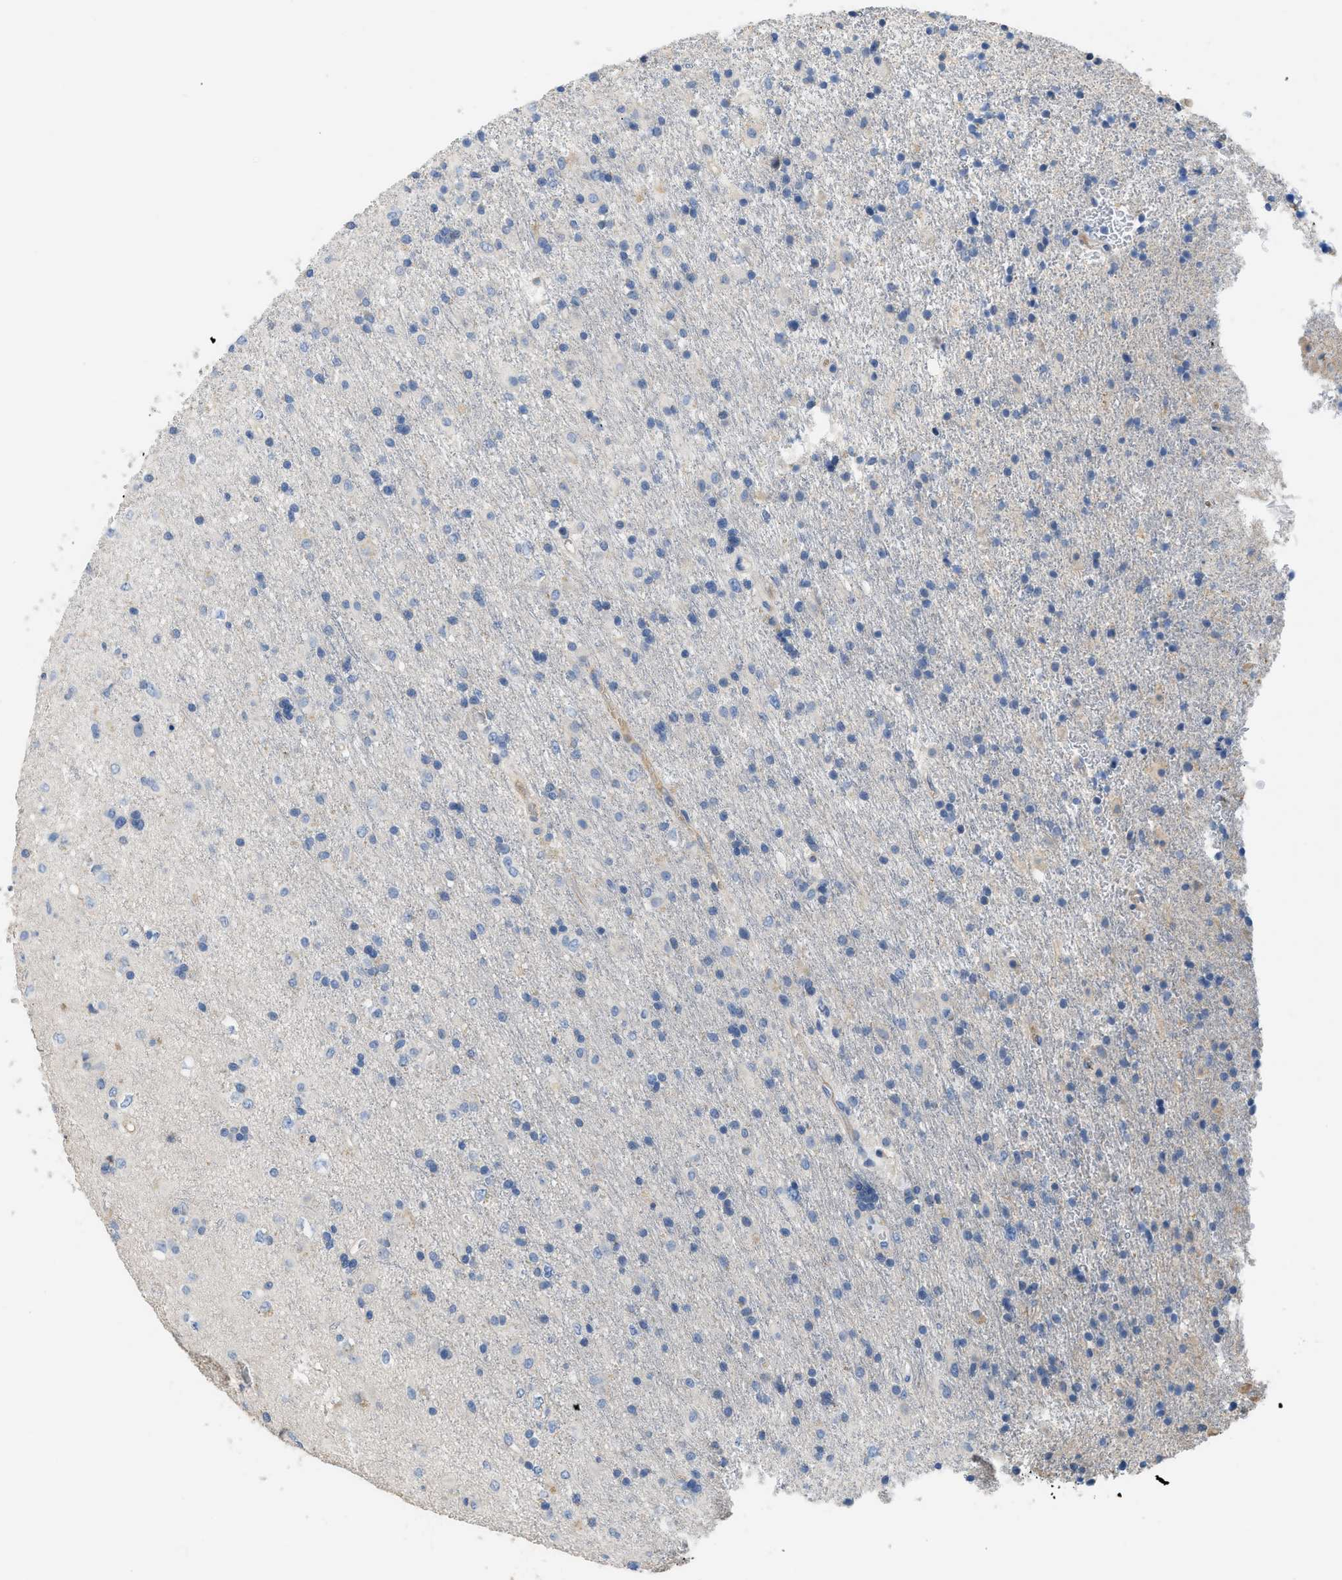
{"staining": {"intensity": "negative", "quantity": "none", "location": "none"}, "tissue": "glioma", "cell_type": "Tumor cells", "image_type": "cancer", "snomed": [{"axis": "morphology", "description": "Glioma, malignant, Low grade"}, {"axis": "topography", "description": "Brain"}], "caption": "Micrograph shows no protein expression in tumor cells of malignant low-grade glioma tissue.", "gene": "C1S", "patient": {"sex": "male", "age": 65}}